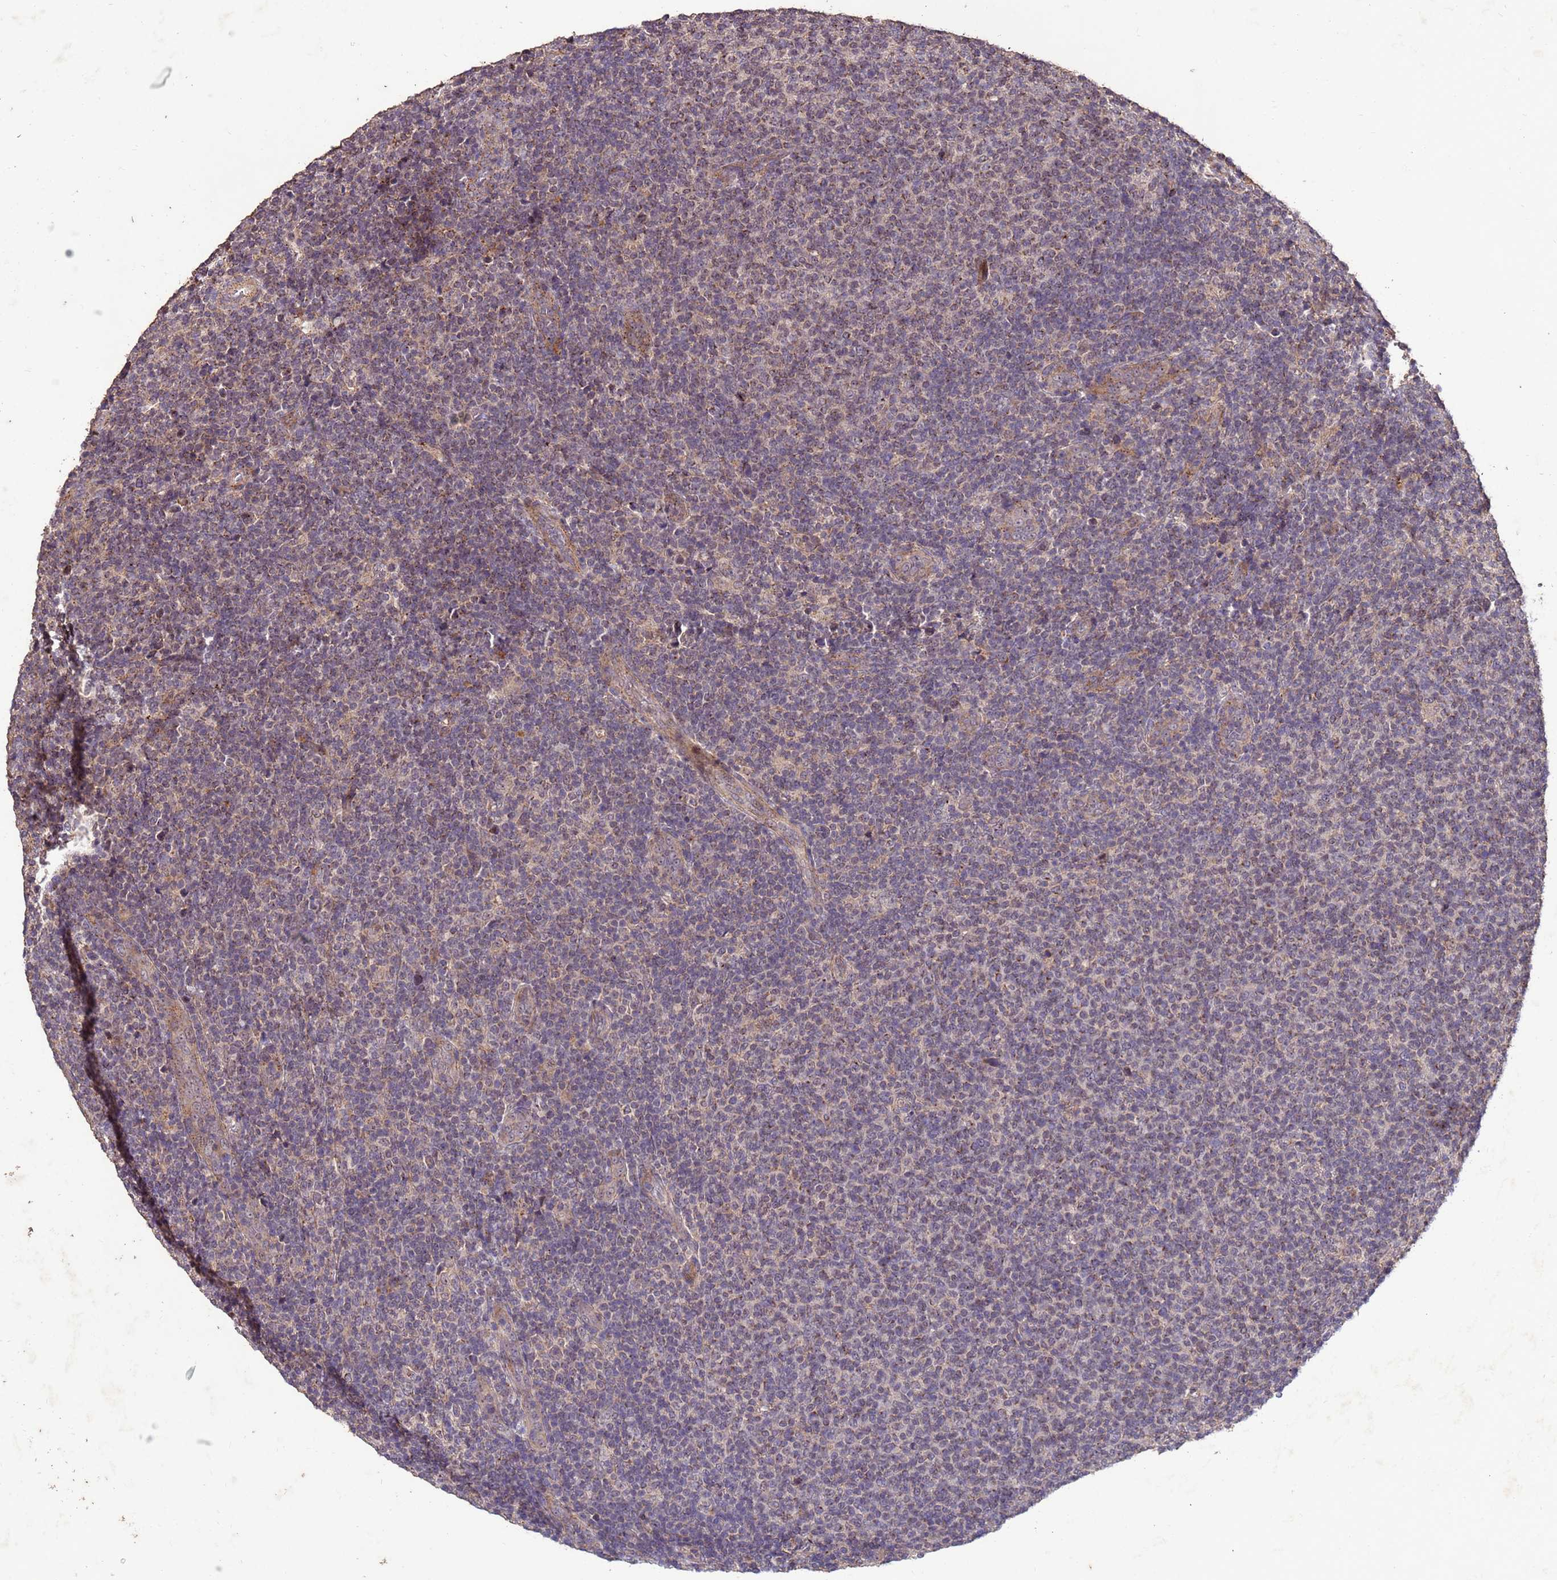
{"staining": {"intensity": "weak", "quantity": "<25%", "location": "cytoplasmic/membranous,nuclear"}, "tissue": "lymphoma", "cell_type": "Tumor cells", "image_type": "cancer", "snomed": [{"axis": "morphology", "description": "Malignant lymphoma, non-Hodgkin's type, Low grade"}, {"axis": "topography", "description": "Lymph node"}], "caption": "This is a micrograph of immunohistochemistry staining of low-grade malignant lymphoma, non-Hodgkin's type, which shows no expression in tumor cells.", "gene": "TOR4A", "patient": {"sex": "male", "age": 66}}